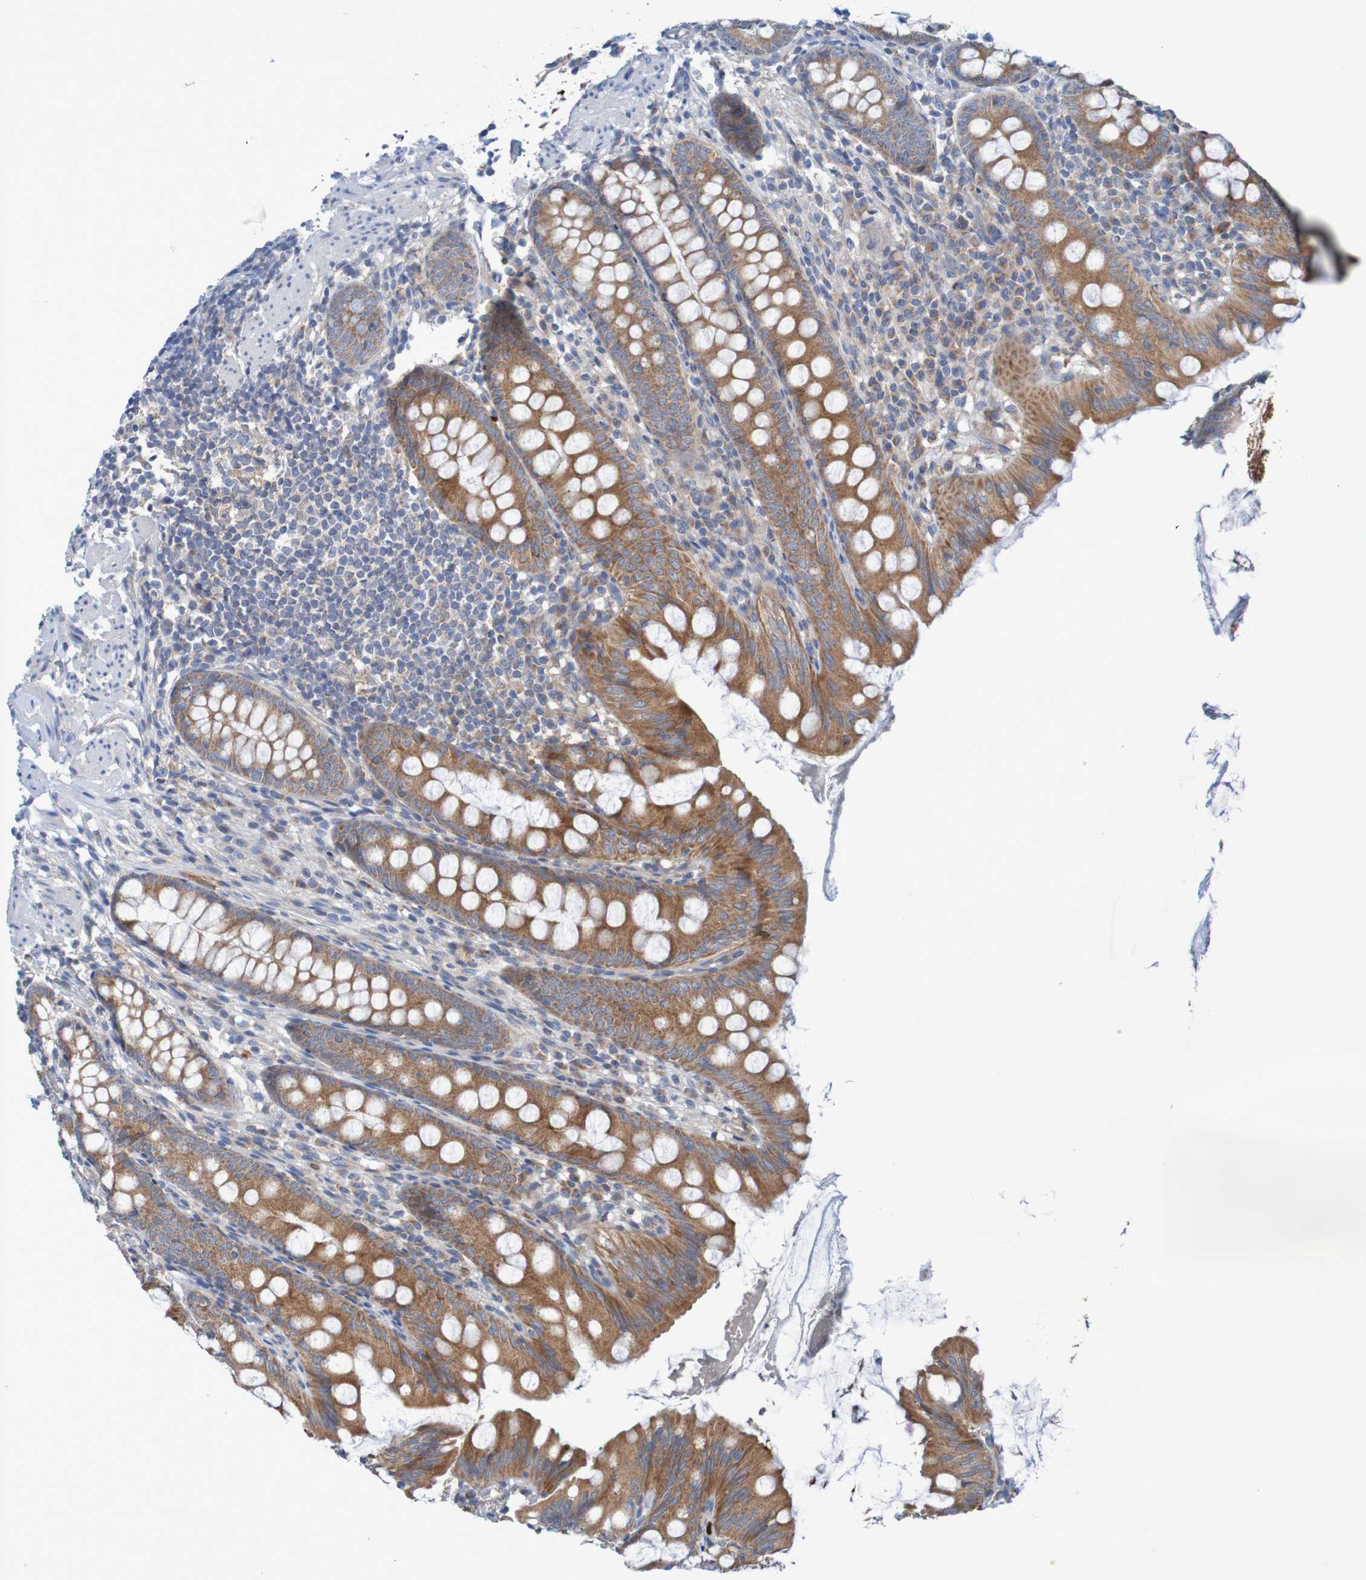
{"staining": {"intensity": "moderate", "quantity": ">75%", "location": "cytoplasmic/membranous"}, "tissue": "appendix", "cell_type": "Glandular cells", "image_type": "normal", "snomed": [{"axis": "morphology", "description": "Normal tissue, NOS"}, {"axis": "topography", "description": "Appendix"}], "caption": "Immunohistochemistry (IHC) photomicrograph of unremarkable appendix stained for a protein (brown), which demonstrates medium levels of moderate cytoplasmic/membranous expression in approximately >75% of glandular cells.", "gene": "PARP4", "patient": {"sex": "female", "age": 77}}